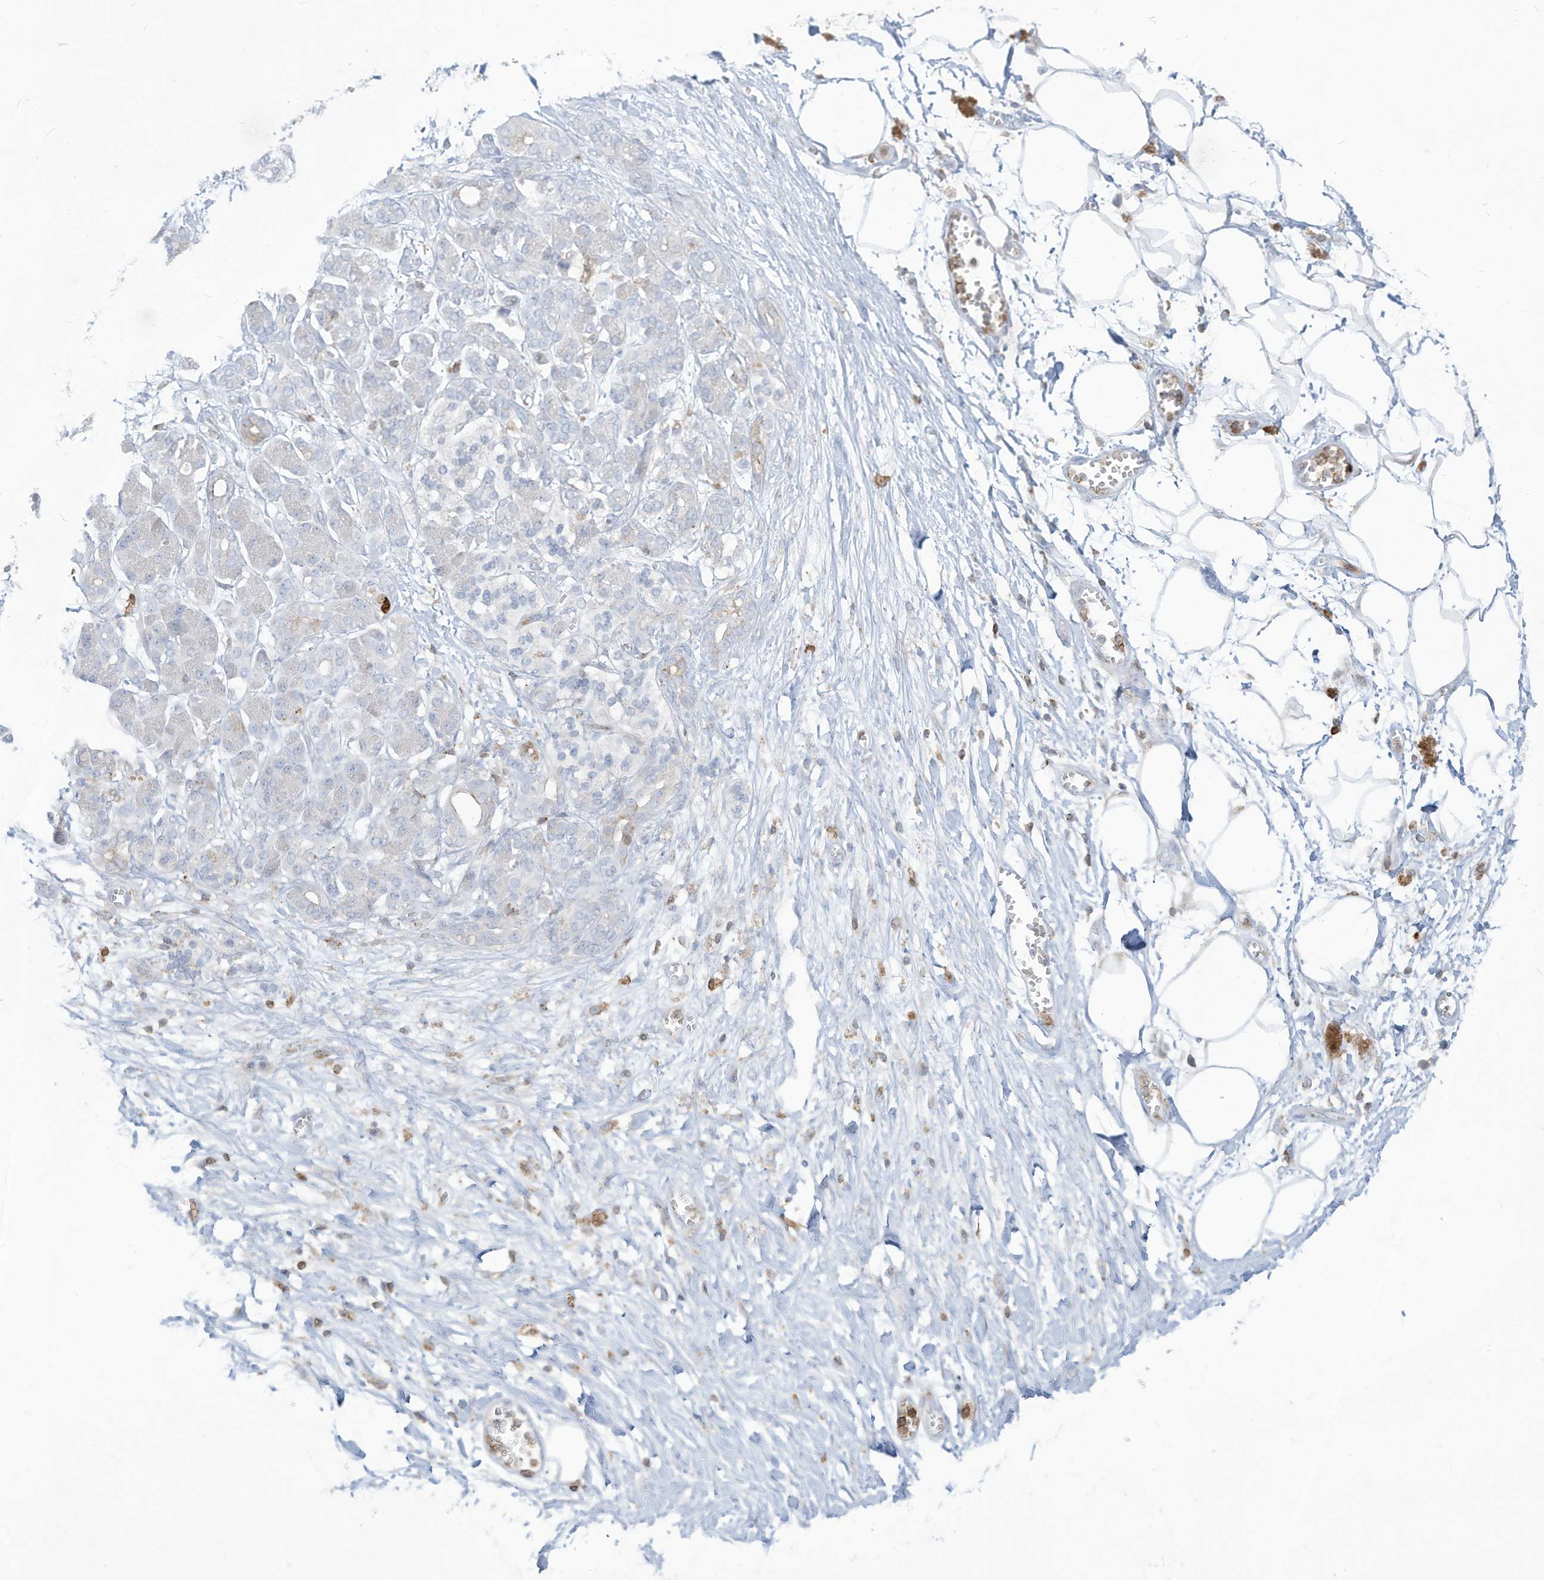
{"staining": {"intensity": "negative", "quantity": "none", "location": "none"}, "tissue": "adipose tissue", "cell_type": "Adipocytes", "image_type": "normal", "snomed": [{"axis": "morphology", "description": "Normal tissue, NOS"}, {"axis": "morphology", "description": "Adenocarcinoma, NOS"}, {"axis": "topography", "description": "Pancreas"}, {"axis": "topography", "description": "Peripheral nerve tissue"}], "caption": "Immunohistochemistry (IHC) image of unremarkable human adipose tissue stained for a protein (brown), which displays no expression in adipocytes.", "gene": "NOTO", "patient": {"sex": "male", "age": 59}}